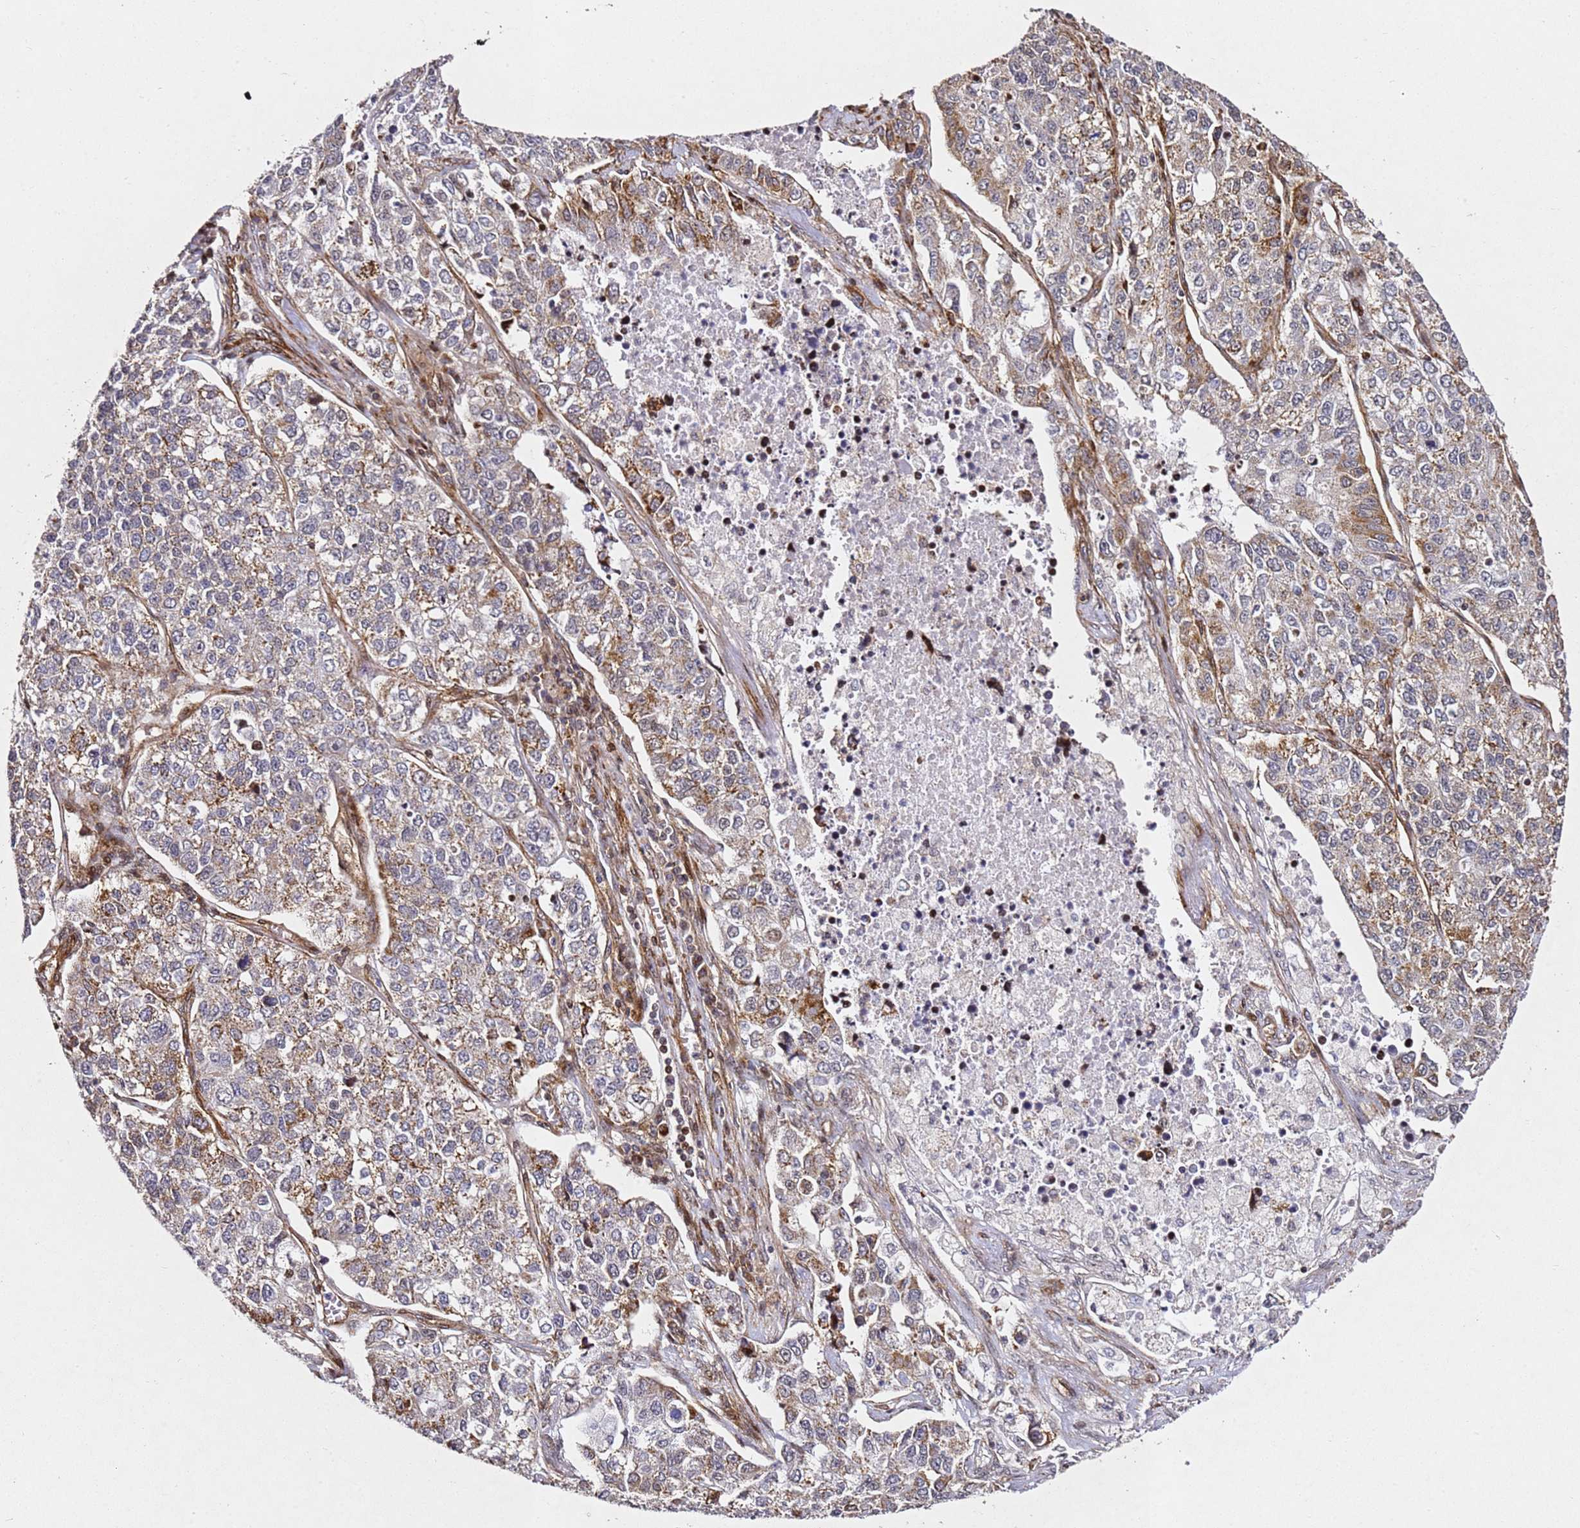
{"staining": {"intensity": "moderate", "quantity": "25%-75%", "location": "cytoplasmic/membranous"}, "tissue": "lung cancer", "cell_type": "Tumor cells", "image_type": "cancer", "snomed": [{"axis": "morphology", "description": "Adenocarcinoma, NOS"}, {"axis": "topography", "description": "Lung"}], "caption": "Moderate cytoplasmic/membranous protein positivity is appreciated in about 25%-75% of tumor cells in lung cancer. (brown staining indicates protein expression, while blue staining denotes nuclei).", "gene": "ZNF296", "patient": {"sex": "male", "age": 49}}